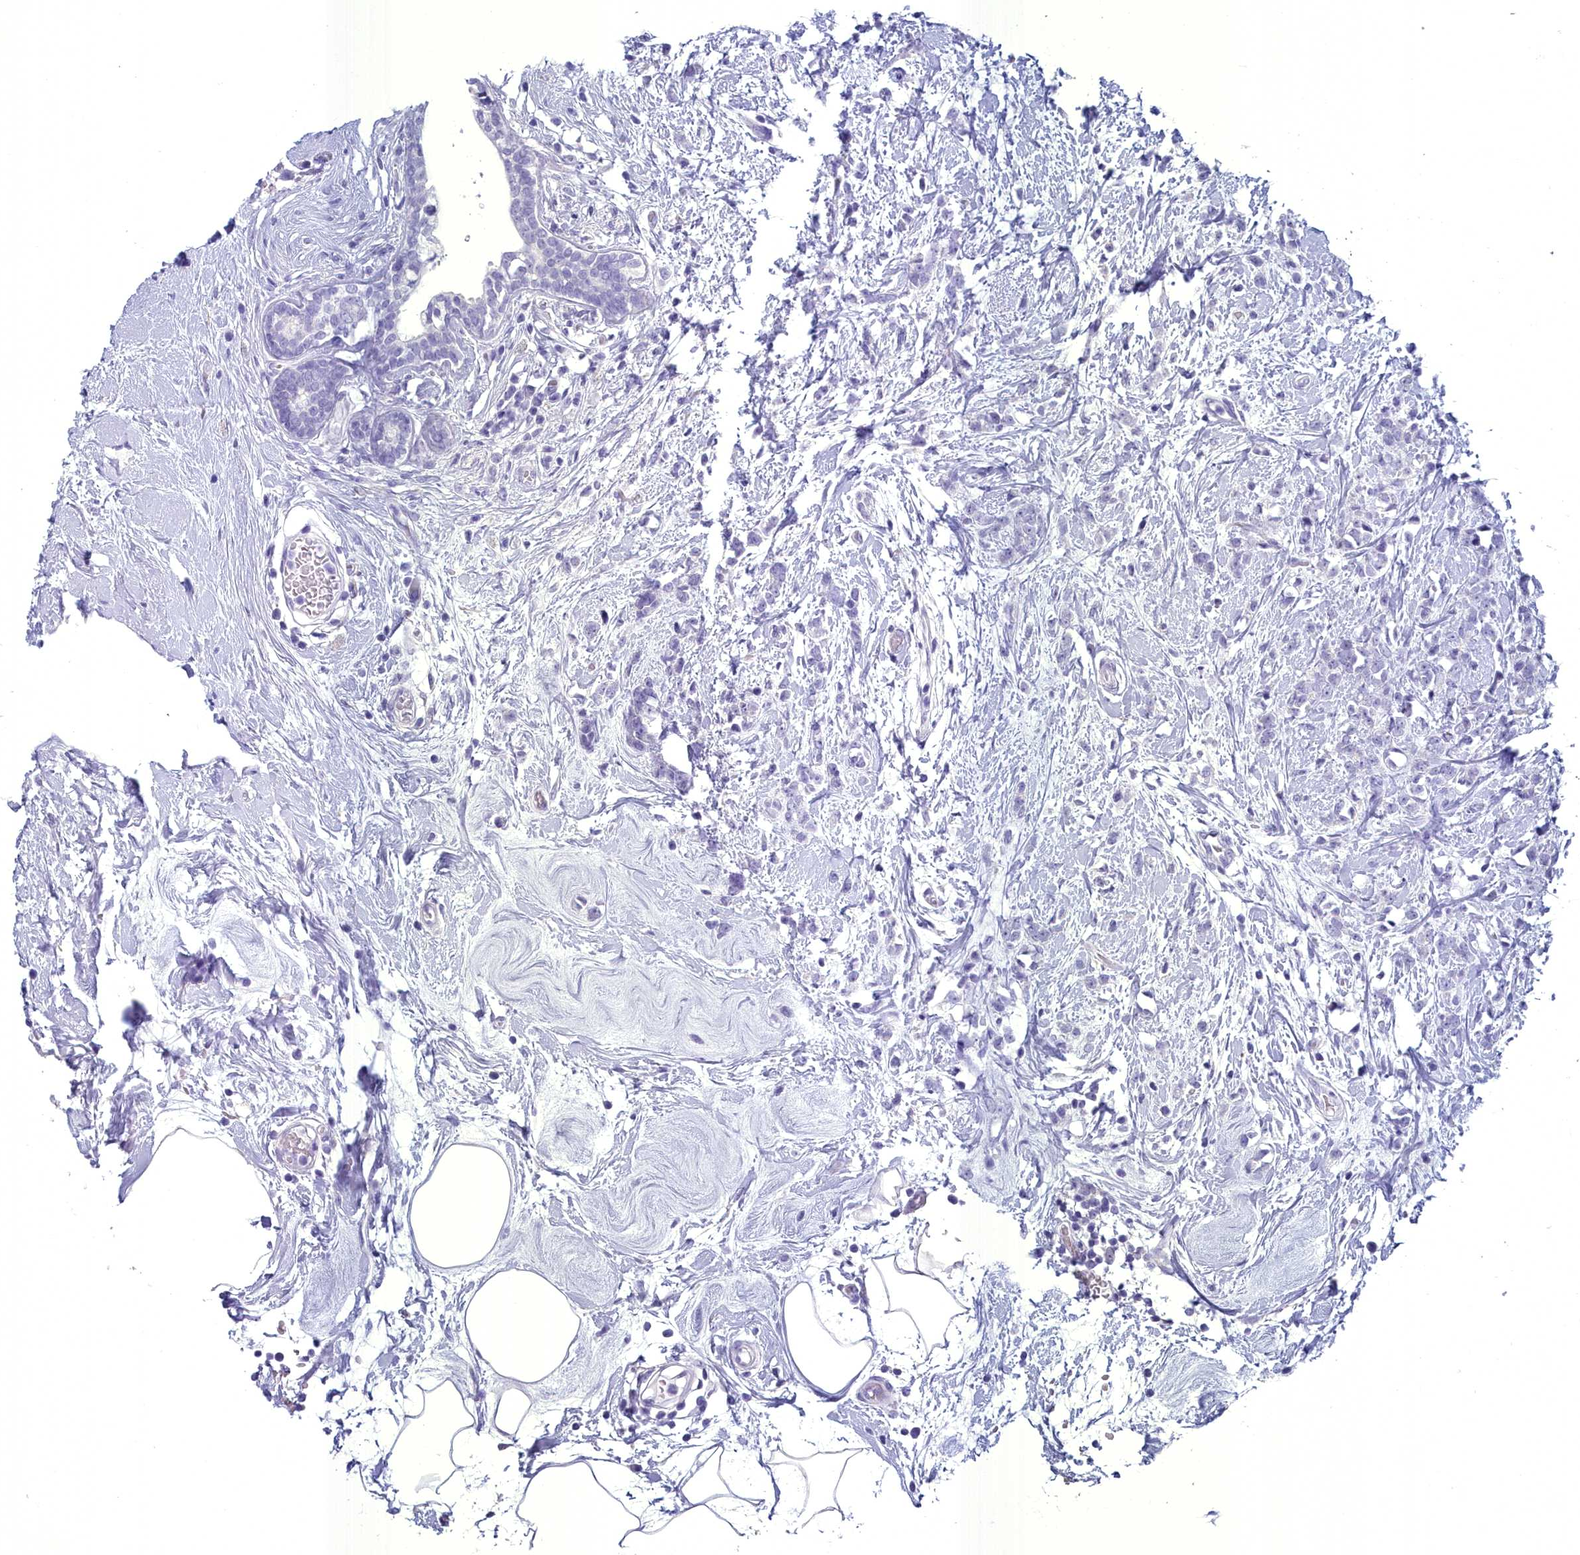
{"staining": {"intensity": "negative", "quantity": "none", "location": "none"}, "tissue": "breast cancer", "cell_type": "Tumor cells", "image_type": "cancer", "snomed": [{"axis": "morphology", "description": "Lobular carcinoma"}, {"axis": "topography", "description": "Breast"}], "caption": "Immunohistochemical staining of breast lobular carcinoma displays no significant staining in tumor cells.", "gene": "MAP6", "patient": {"sex": "female", "age": 58}}